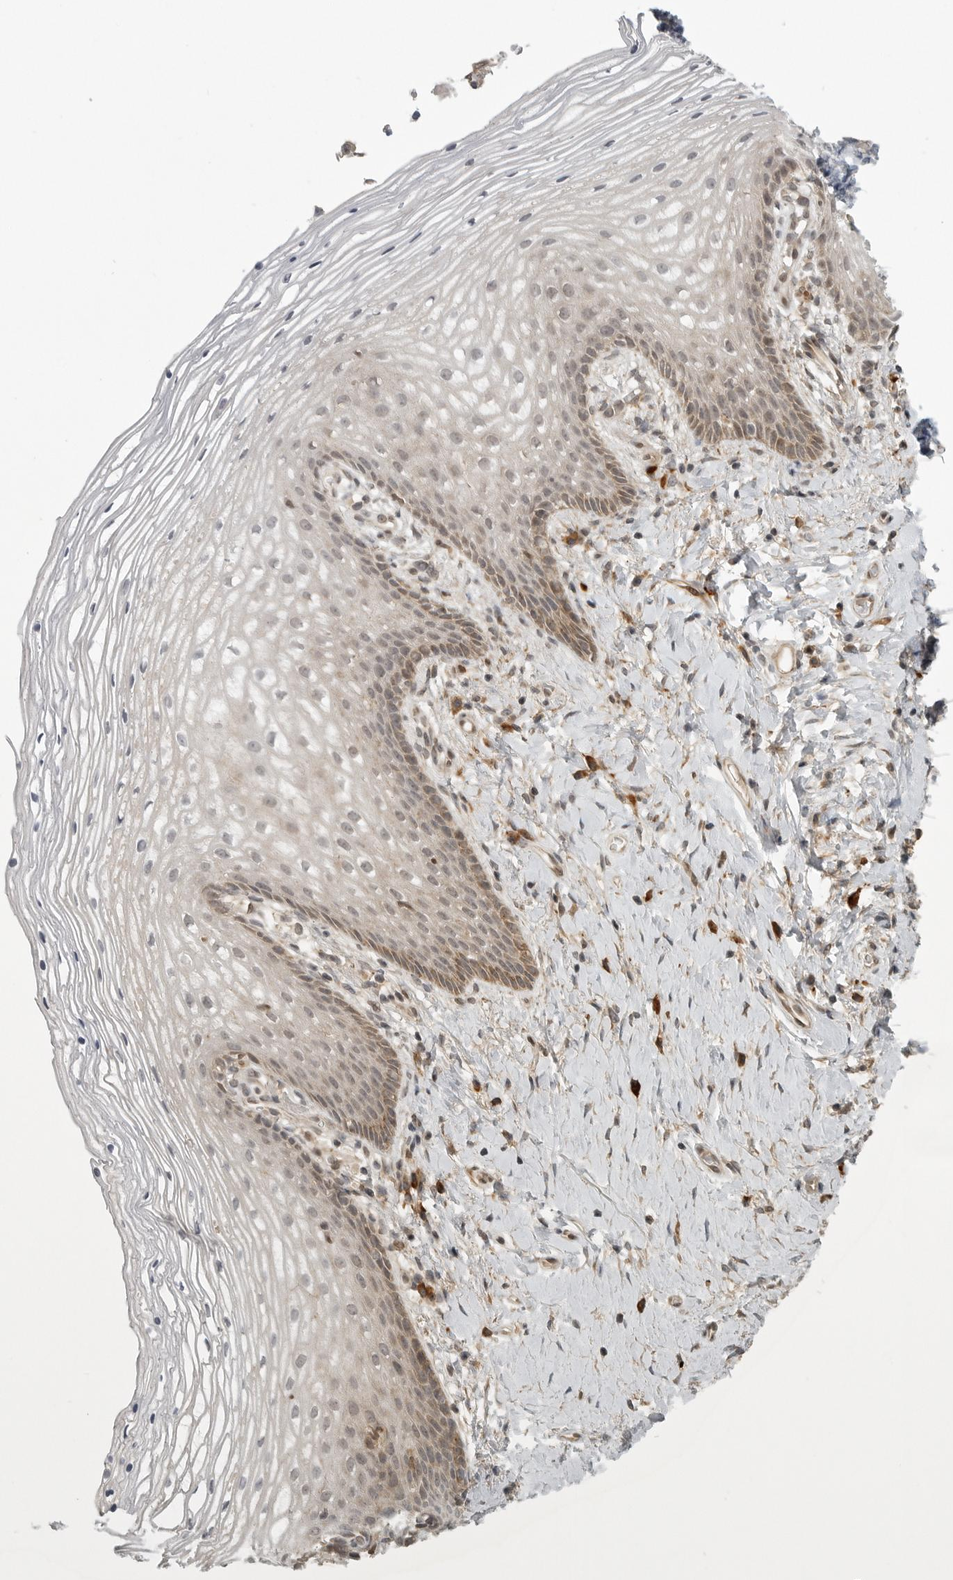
{"staining": {"intensity": "moderate", "quantity": "<25%", "location": "cytoplasmic/membranous,nuclear"}, "tissue": "vagina", "cell_type": "Squamous epithelial cells", "image_type": "normal", "snomed": [{"axis": "morphology", "description": "Normal tissue, NOS"}, {"axis": "topography", "description": "Vagina"}], "caption": "This photomicrograph demonstrates unremarkable vagina stained with IHC to label a protein in brown. The cytoplasmic/membranous,nuclear of squamous epithelial cells show moderate positivity for the protein. Nuclei are counter-stained blue.", "gene": "CEP295NL", "patient": {"sex": "female", "age": 60}}